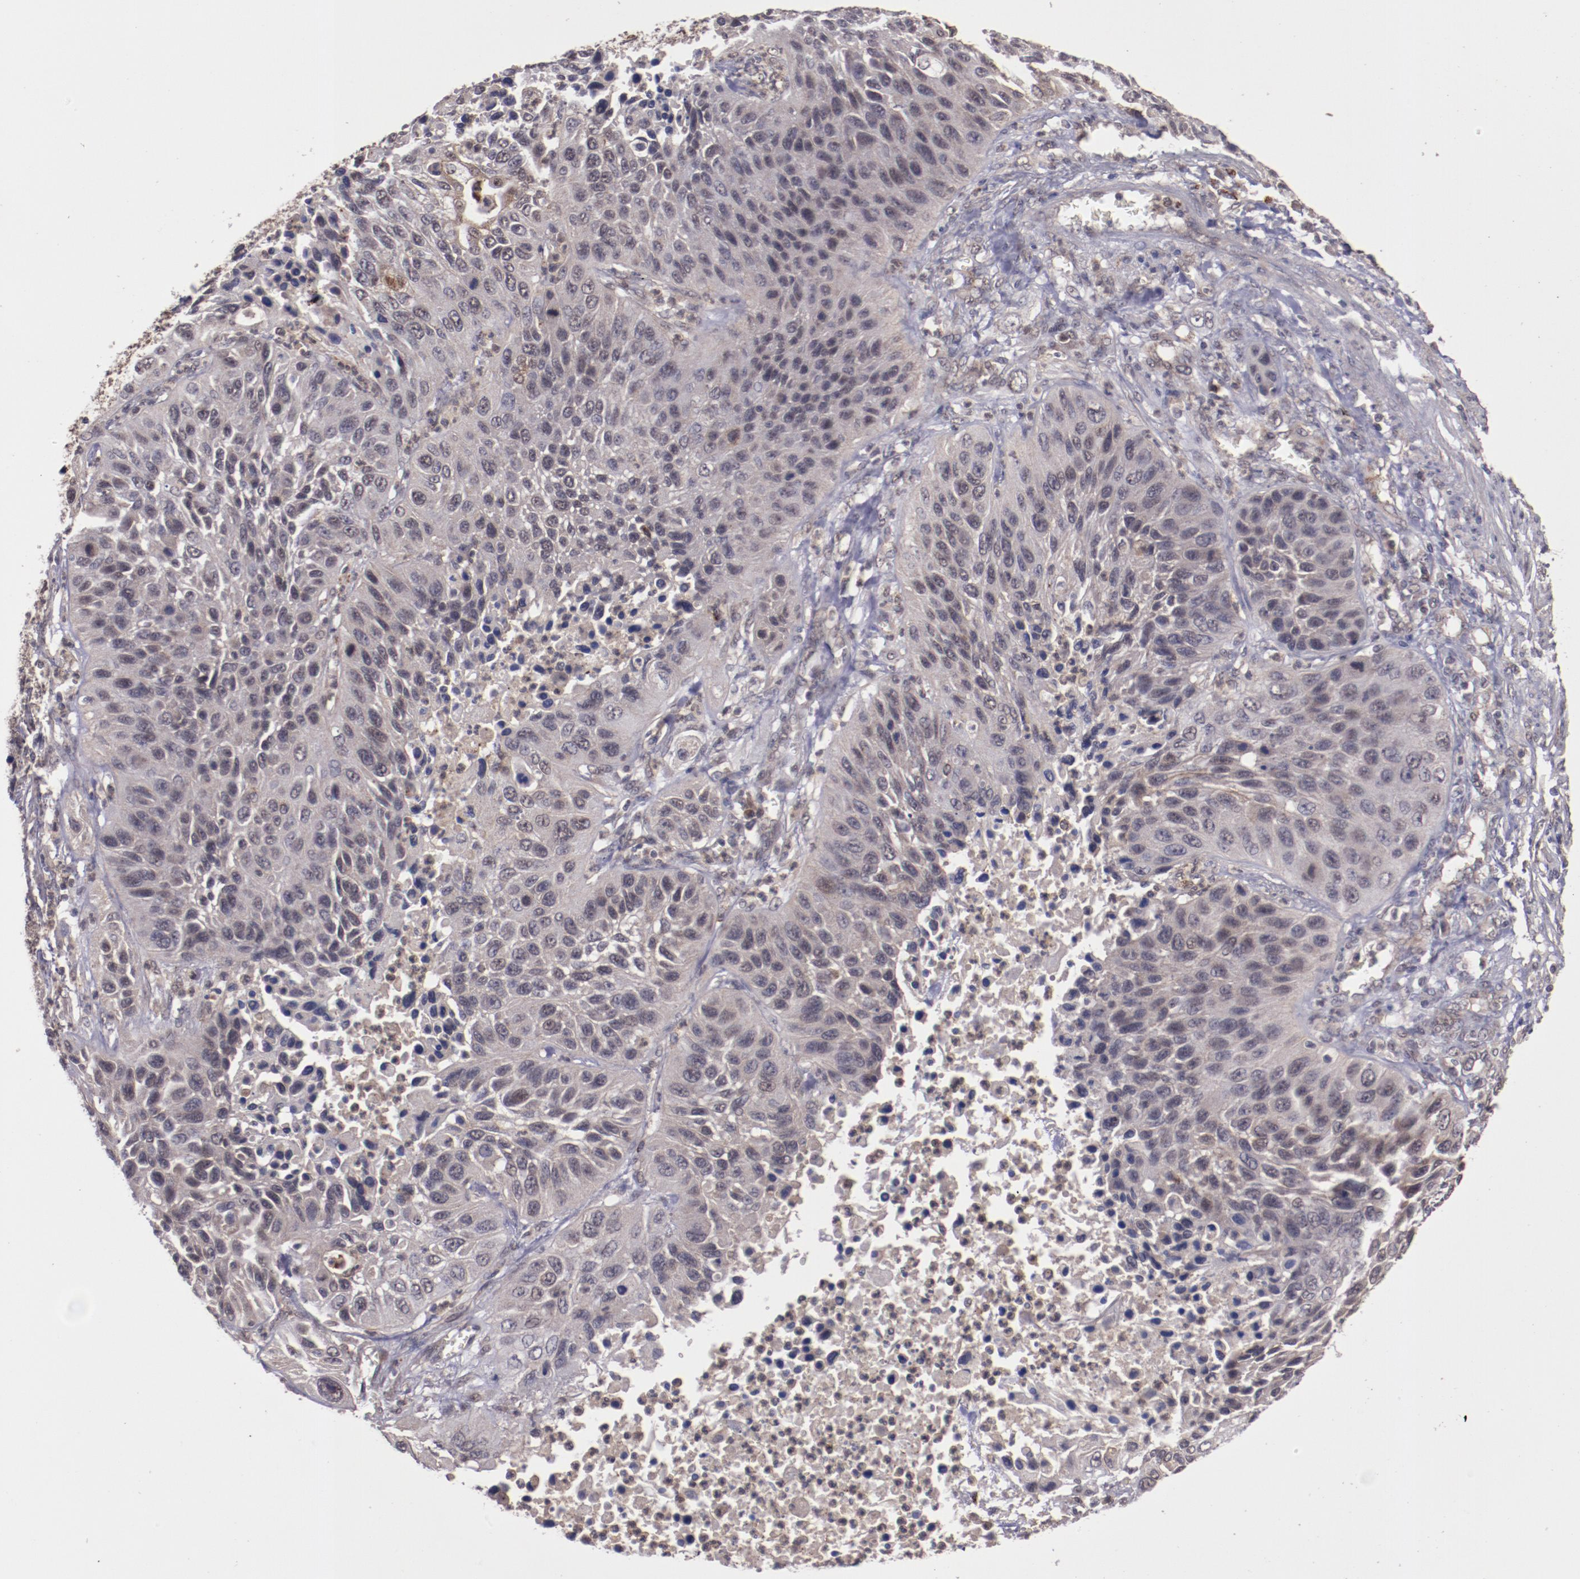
{"staining": {"intensity": "weak", "quantity": ">75%", "location": "cytoplasmic/membranous,nuclear"}, "tissue": "lung cancer", "cell_type": "Tumor cells", "image_type": "cancer", "snomed": [{"axis": "morphology", "description": "Squamous cell carcinoma, NOS"}, {"axis": "topography", "description": "Lung"}], "caption": "Immunohistochemical staining of lung cancer exhibits low levels of weak cytoplasmic/membranous and nuclear positivity in approximately >75% of tumor cells.", "gene": "FTSJ1", "patient": {"sex": "female", "age": 76}}